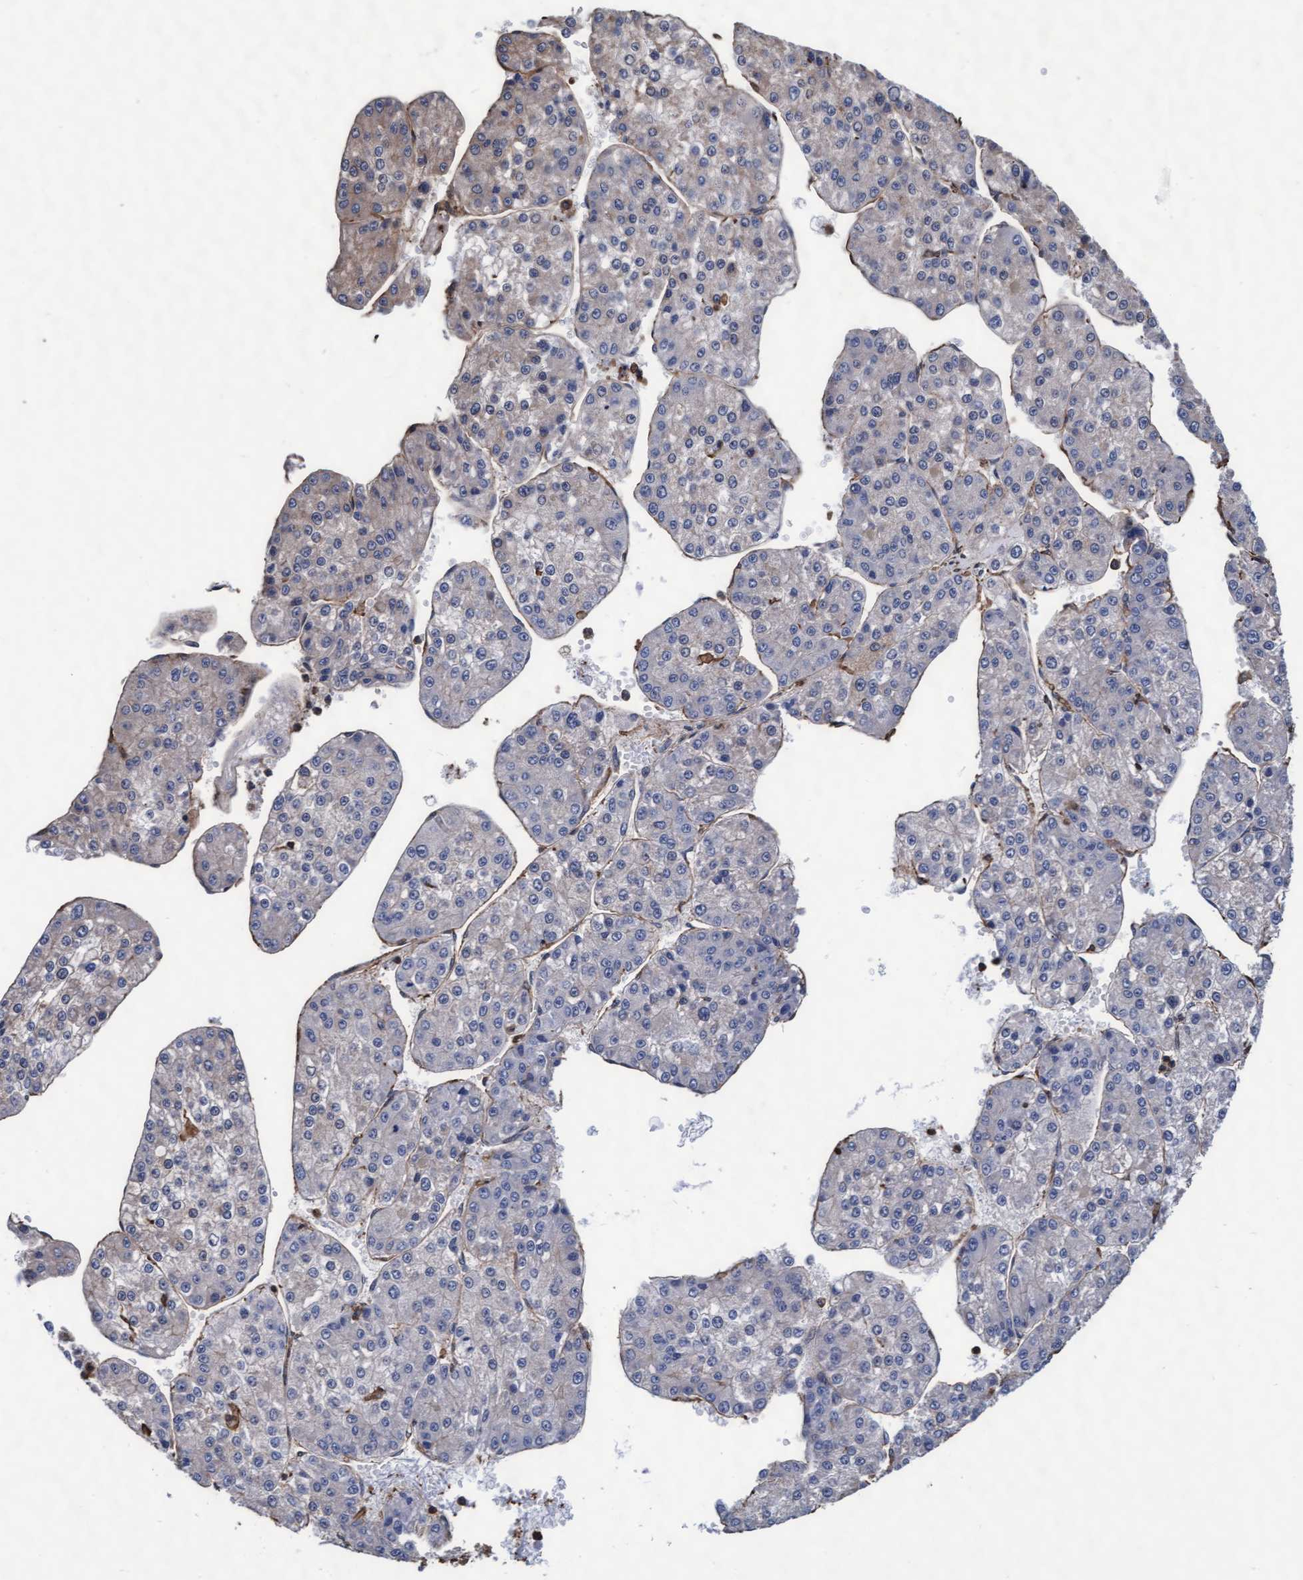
{"staining": {"intensity": "negative", "quantity": "none", "location": "none"}, "tissue": "liver cancer", "cell_type": "Tumor cells", "image_type": "cancer", "snomed": [{"axis": "morphology", "description": "Carcinoma, Hepatocellular, NOS"}, {"axis": "topography", "description": "Liver"}], "caption": "Immunohistochemistry (IHC) image of neoplastic tissue: human liver cancer (hepatocellular carcinoma) stained with DAB shows no significant protein positivity in tumor cells.", "gene": "GRHPR", "patient": {"sex": "female", "age": 73}}